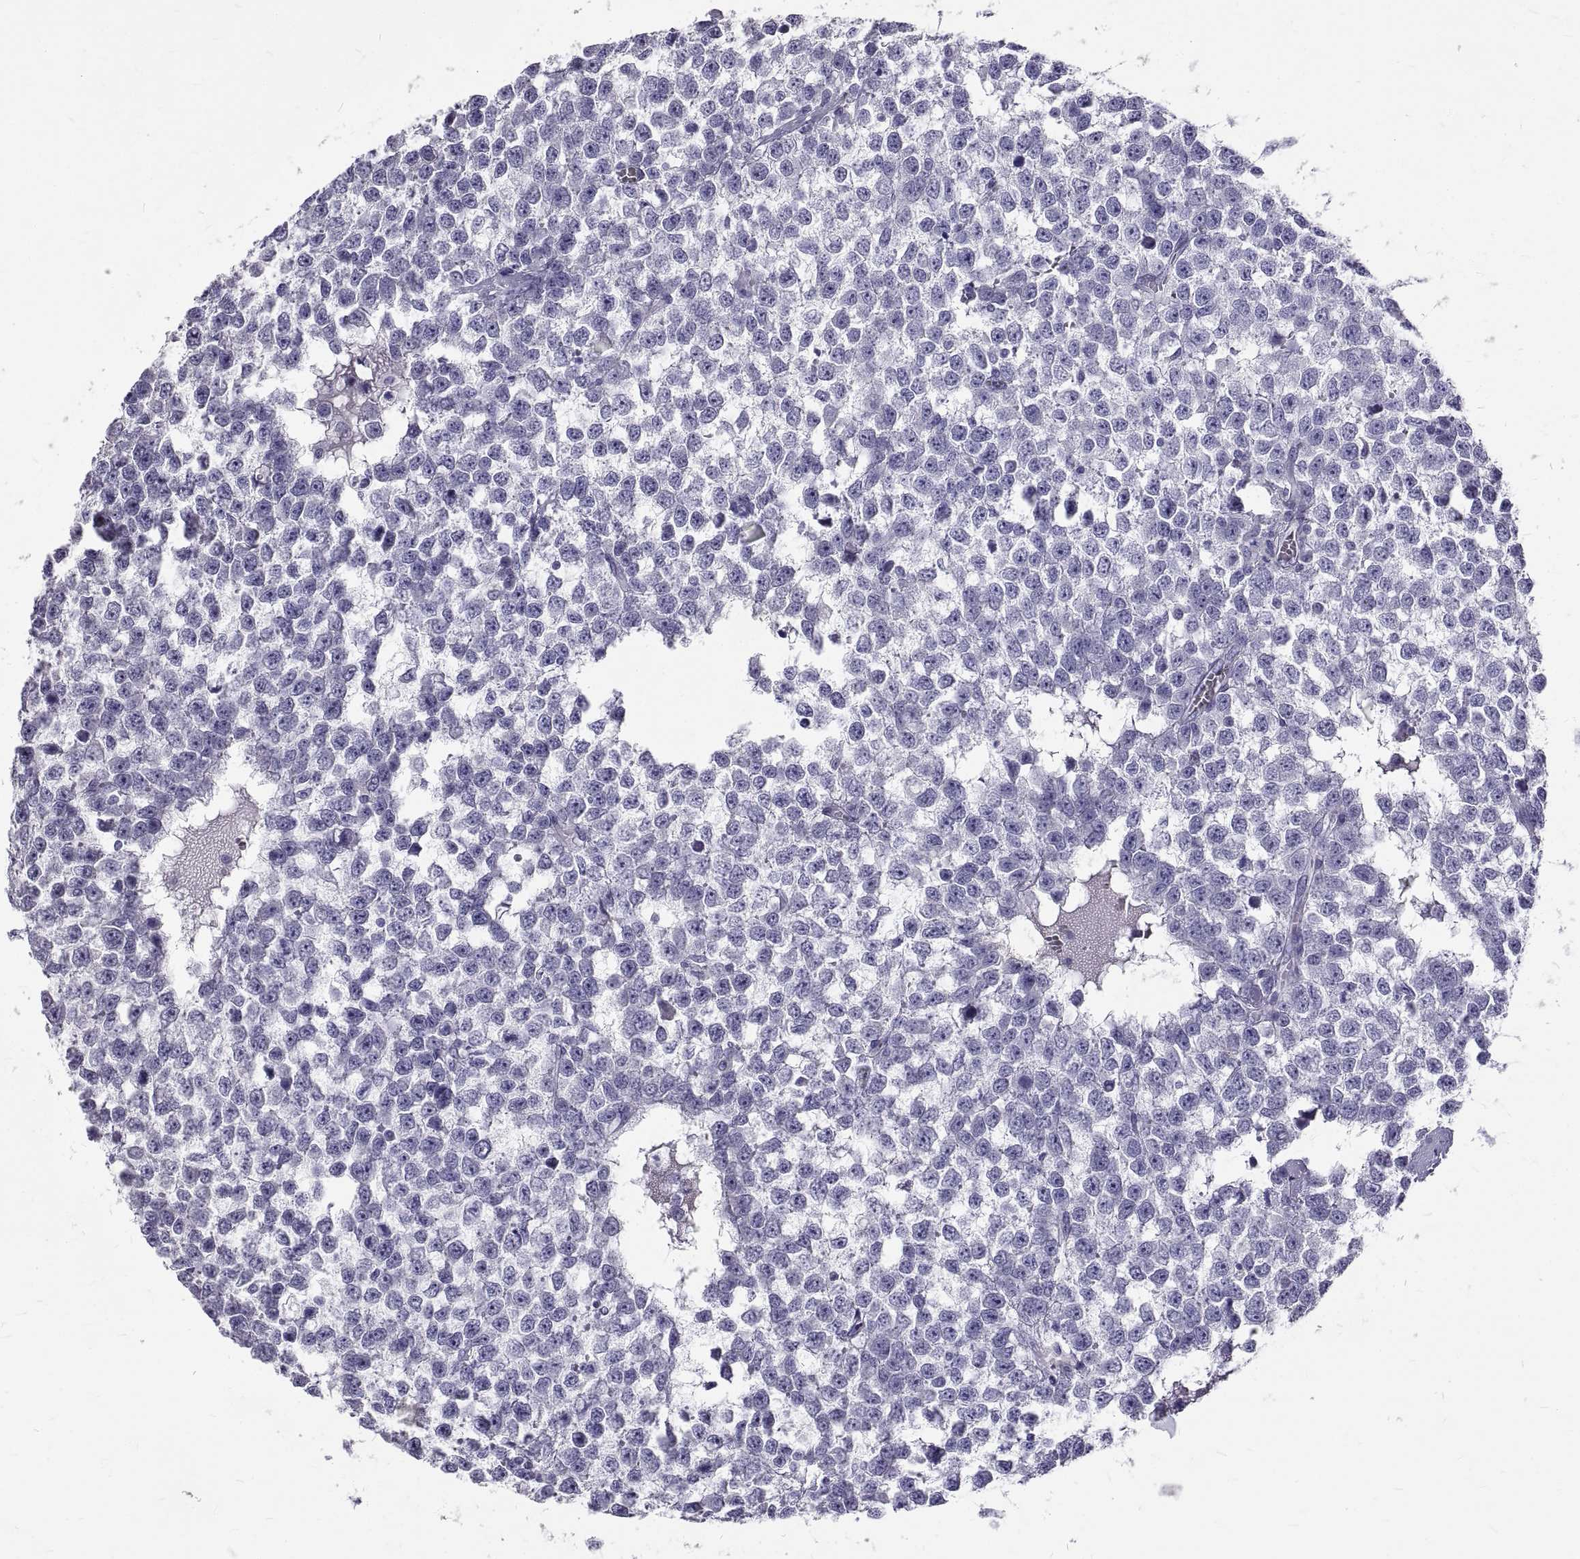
{"staining": {"intensity": "negative", "quantity": "none", "location": "none"}, "tissue": "testis cancer", "cell_type": "Tumor cells", "image_type": "cancer", "snomed": [{"axis": "morphology", "description": "Normal tissue, NOS"}, {"axis": "morphology", "description": "Seminoma, NOS"}, {"axis": "topography", "description": "Testis"}, {"axis": "topography", "description": "Epididymis"}], "caption": "Immunohistochemistry (IHC) histopathology image of testis seminoma stained for a protein (brown), which displays no expression in tumor cells.", "gene": "GNG12", "patient": {"sex": "male", "age": 34}}